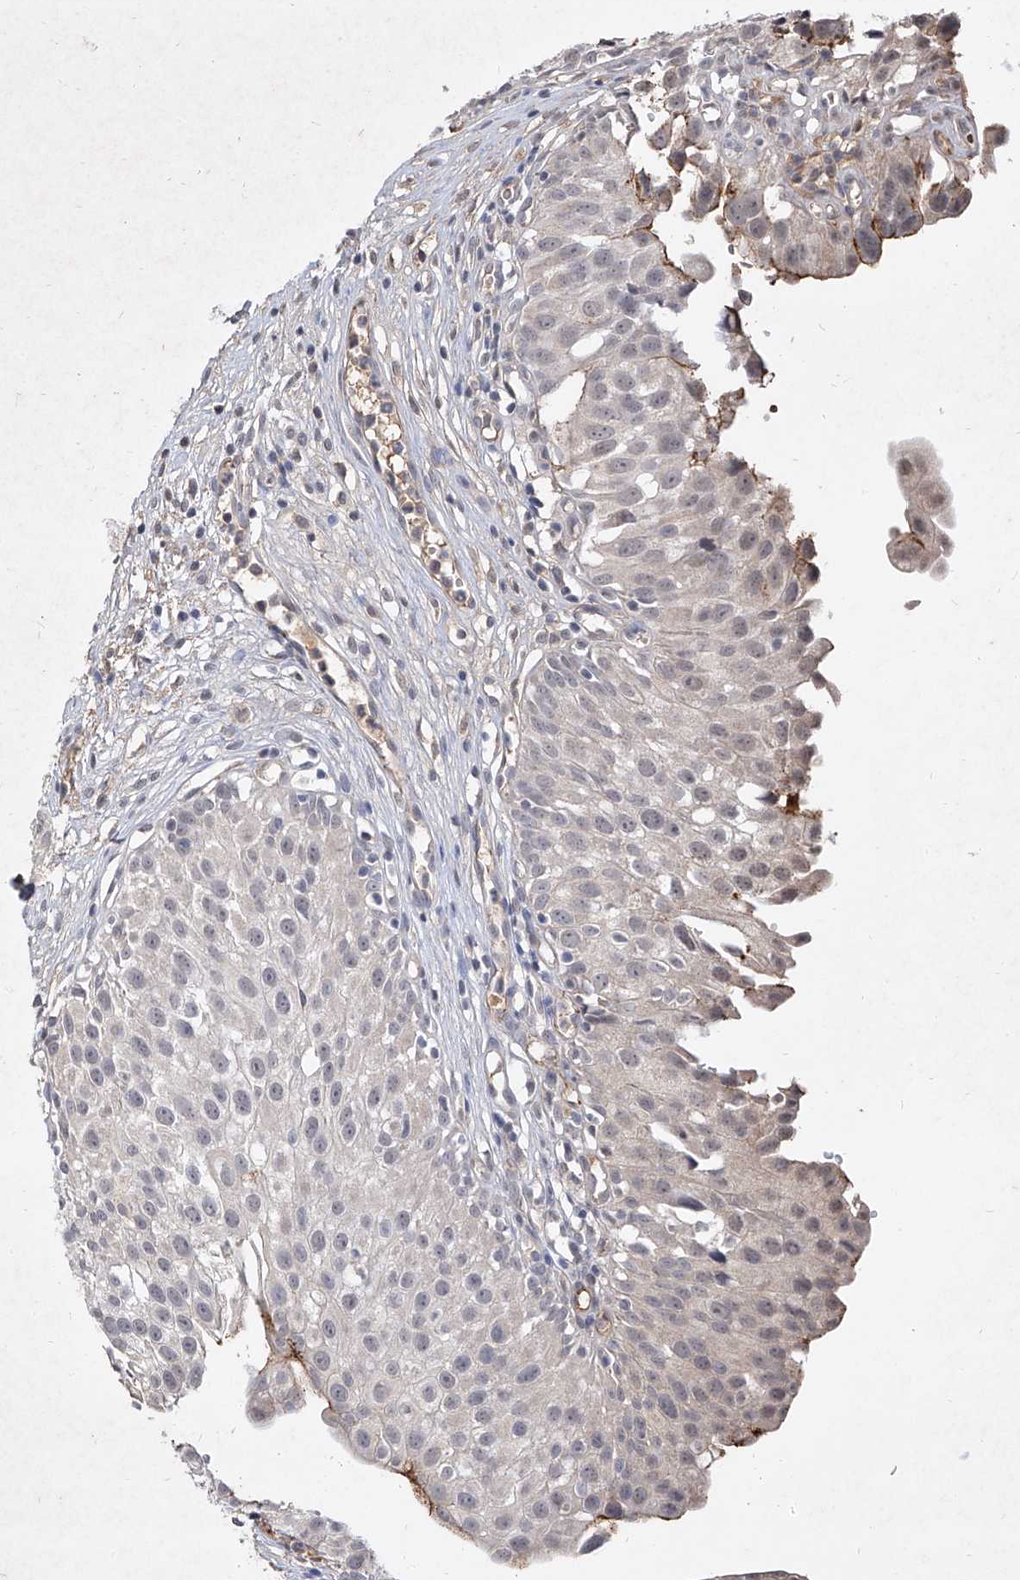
{"staining": {"intensity": "moderate", "quantity": "<25%", "location": "cytoplasmic/membranous"}, "tissue": "urinary bladder", "cell_type": "Urothelial cells", "image_type": "normal", "snomed": [{"axis": "morphology", "description": "Normal tissue, NOS"}, {"axis": "topography", "description": "Urinary bladder"}], "caption": "Brown immunohistochemical staining in normal urinary bladder shows moderate cytoplasmic/membranous staining in about <25% of urothelial cells. (Stains: DAB in brown, nuclei in blue, Microscopy: brightfield microscopy at high magnification).", "gene": "C4A", "patient": {"sex": "male", "age": 51}}